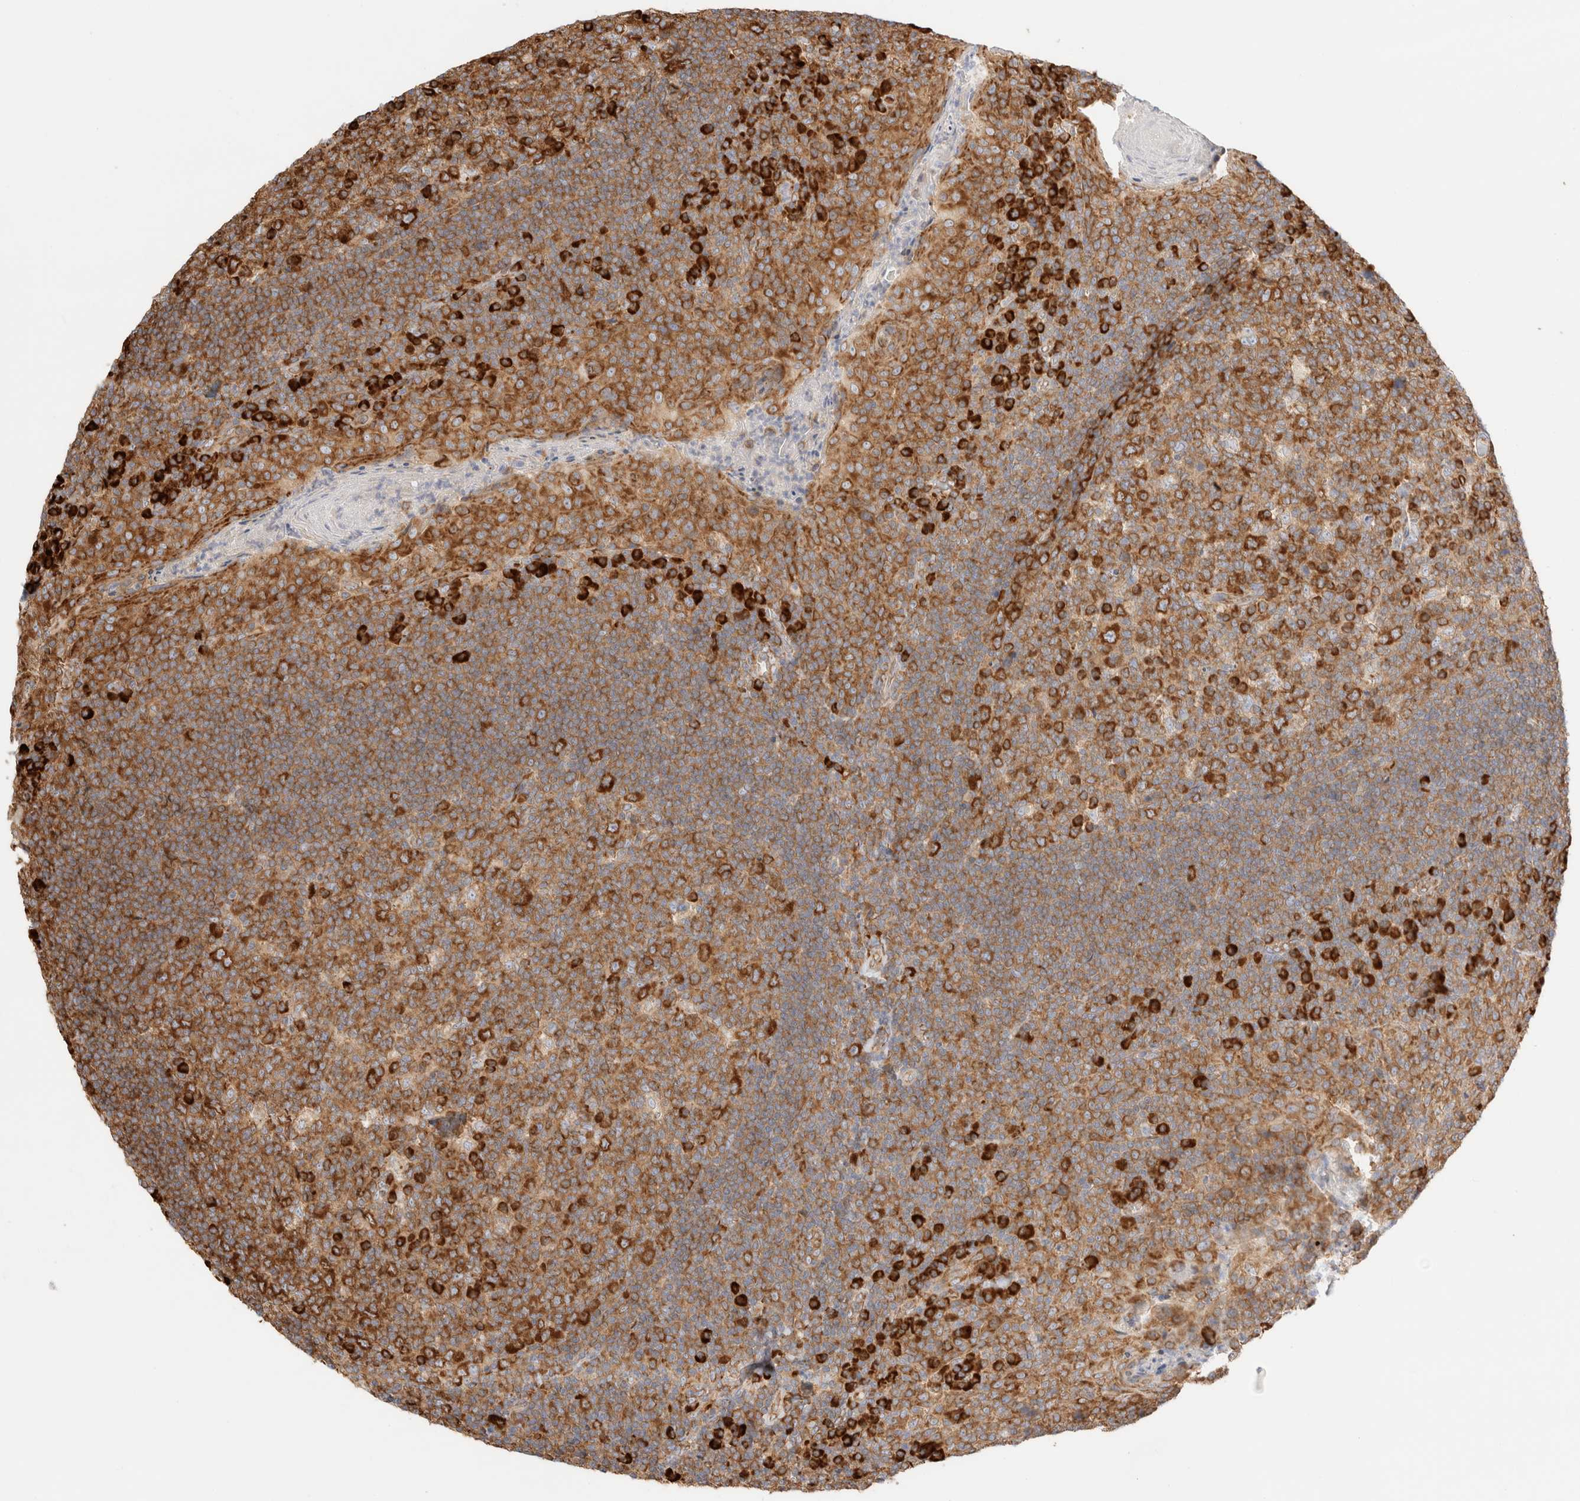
{"staining": {"intensity": "strong", "quantity": ">75%", "location": "cytoplasmic/membranous"}, "tissue": "tonsil", "cell_type": "Germinal center cells", "image_type": "normal", "snomed": [{"axis": "morphology", "description": "Normal tissue, NOS"}, {"axis": "topography", "description": "Tonsil"}], "caption": "Benign tonsil exhibits strong cytoplasmic/membranous staining in approximately >75% of germinal center cells.", "gene": "ZC2HC1A", "patient": {"sex": "male", "age": 17}}